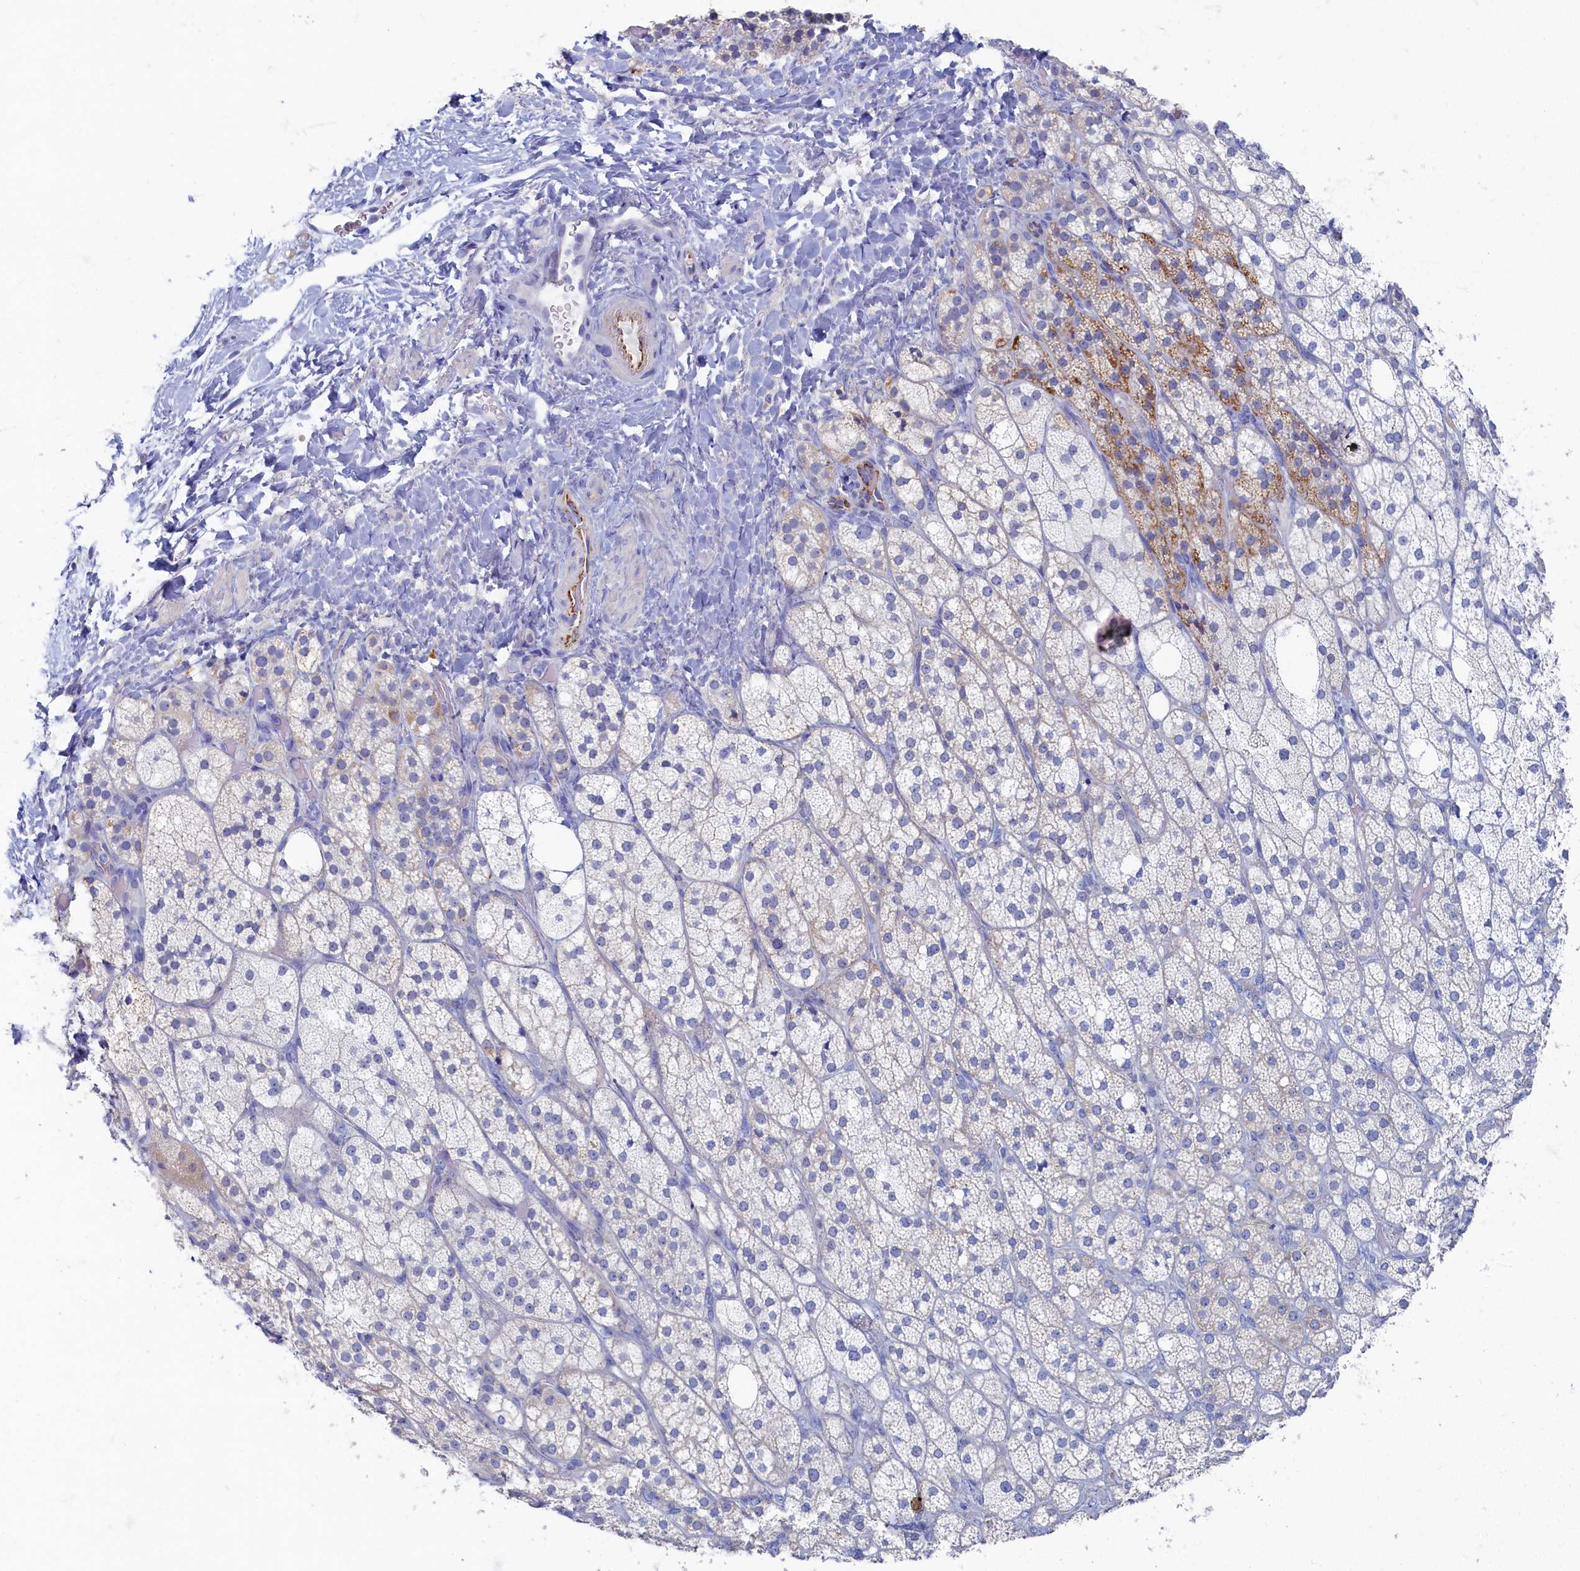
{"staining": {"intensity": "moderate", "quantity": "<25%", "location": "cytoplasmic/membranous"}, "tissue": "adrenal gland", "cell_type": "Glandular cells", "image_type": "normal", "snomed": [{"axis": "morphology", "description": "Normal tissue, NOS"}, {"axis": "topography", "description": "Adrenal gland"}], "caption": "Glandular cells exhibit low levels of moderate cytoplasmic/membranous positivity in about <25% of cells in benign human adrenal gland.", "gene": "OCIAD2", "patient": {"sex": "male", "age": 61}}